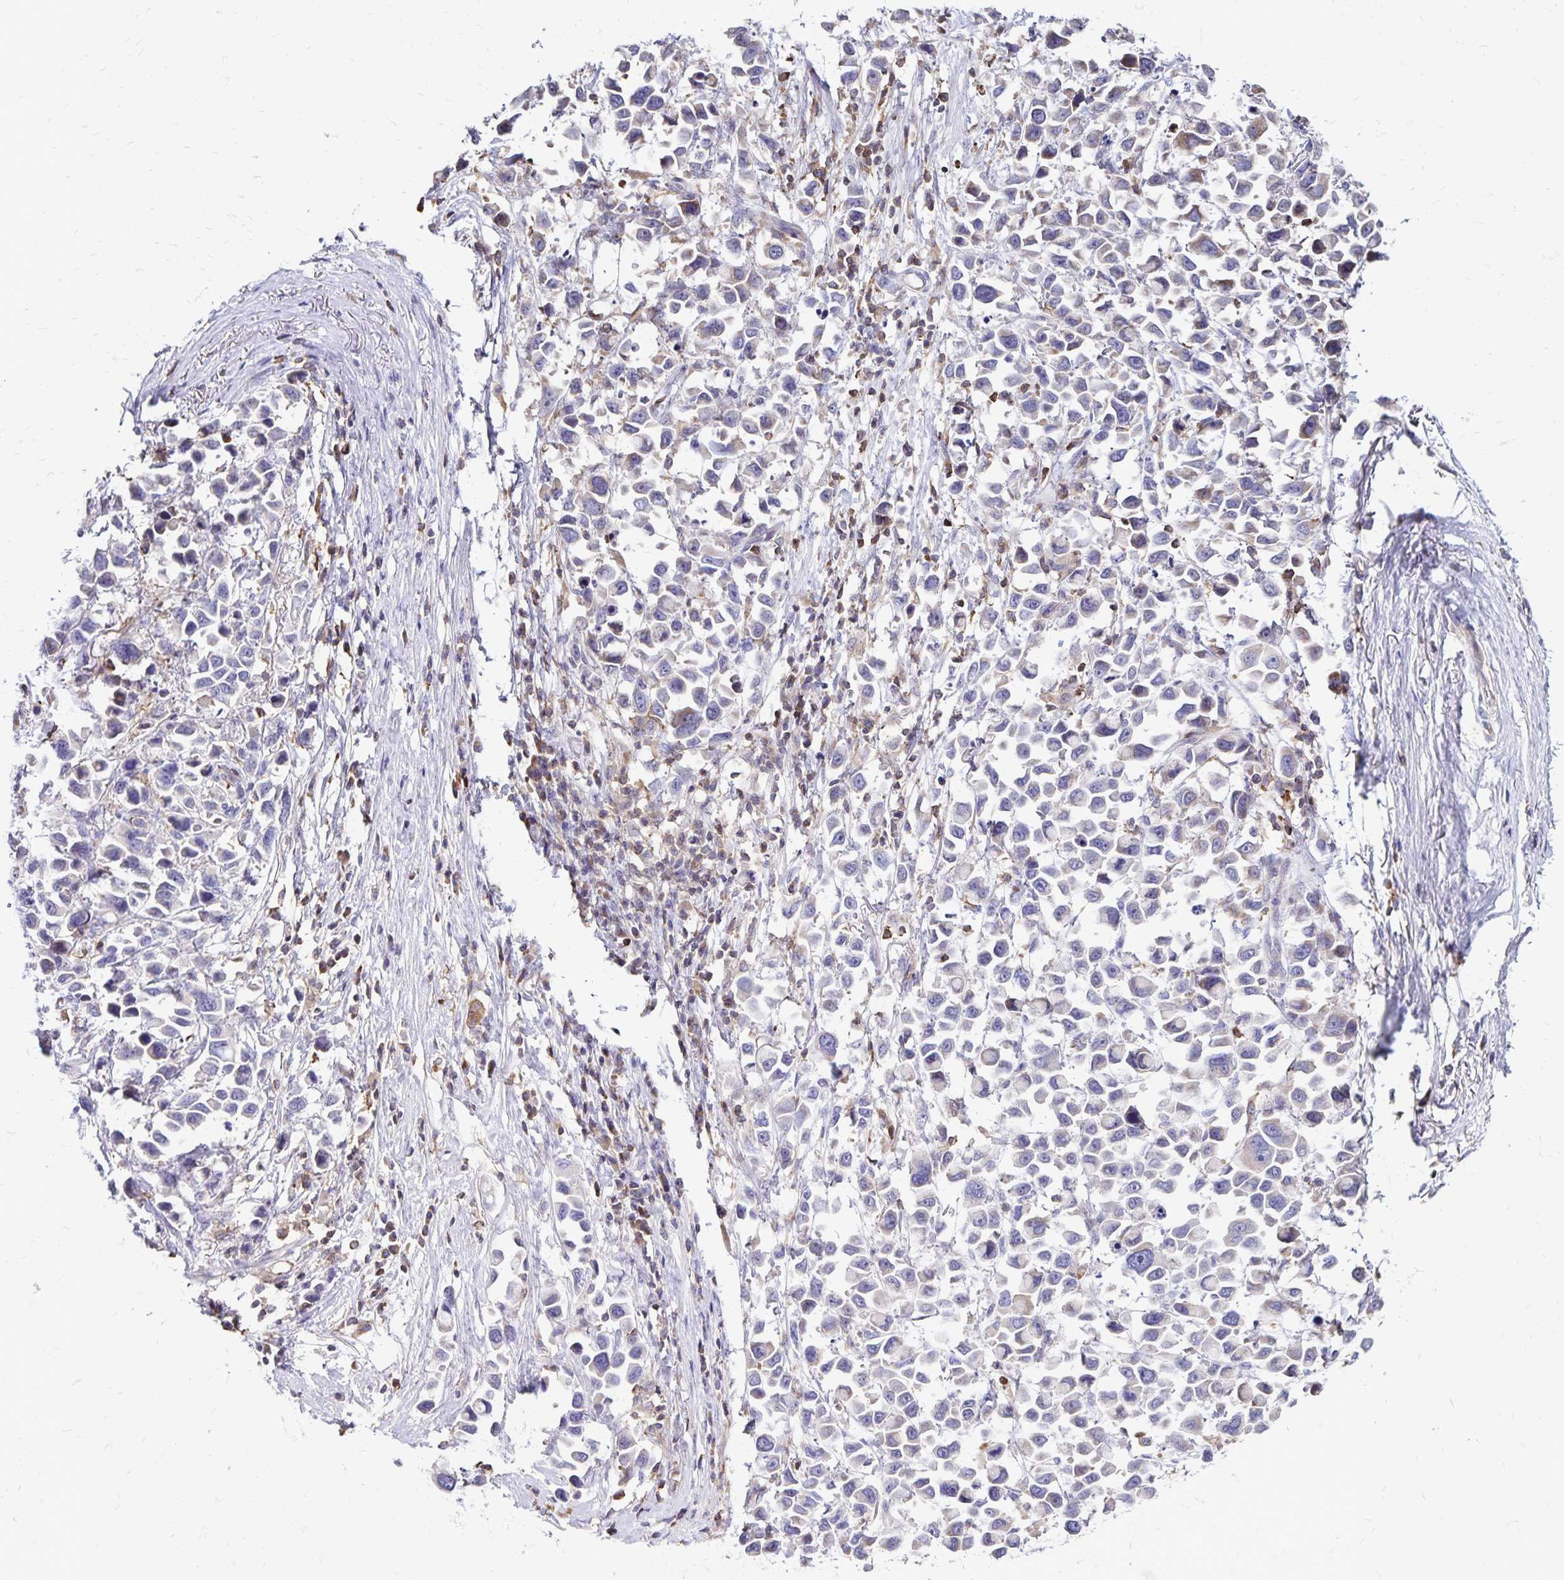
{"staining": {"intensity": "weak", "quantity": "<25%", "location": "cytoplasmic/membranous"}, "tissue": "stomach cancer", "cell_type": "Tumor cells", "image_type": "cancer", "snomed": [{"axis": "morphology", "description": "Adenocarcinoma, NOS"}, {"axis": "topography", "description": "Stomach"}], "caption": "The IHC histopathology image has no significant positivity in tumor cells of adenocarcinoma (stomach) tissue. (DAB (3,3'-diaminobenzidine) IHC with hematoxylin counter stain).", "gene": "NAGPA", "patient": {"sex": "female", "age": 81}}